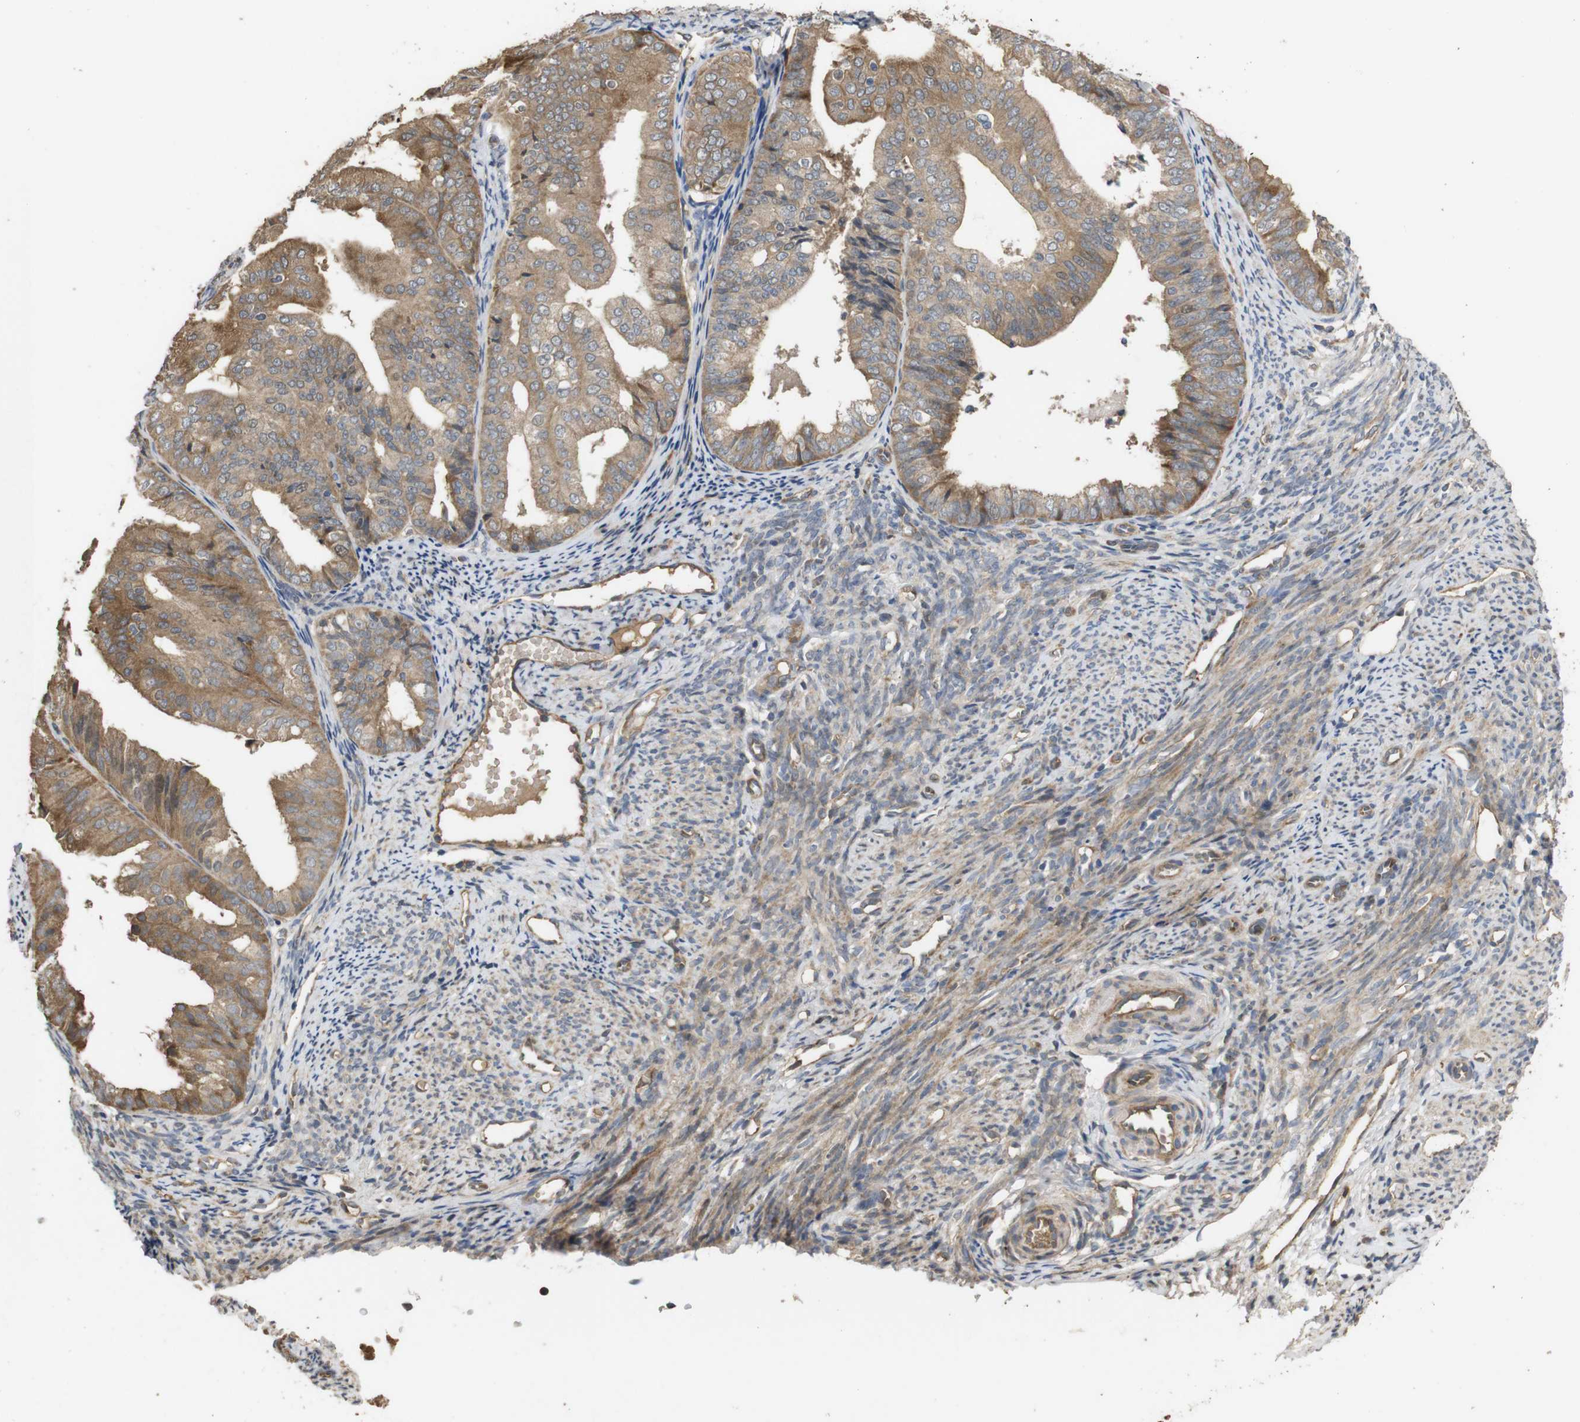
{"staining": {"intensity": "moderate", "quantity": ">75%", "location": "cytoplasmic/membranous,nuclear"}, "tissue": "endometrial cancer", "cell_type": "Tumor cells", "image_type": "cancer", "snomed": [{"axis": "morphology", "description": "Adenocarcinoma, NOS"}, {"axis": "topography", "description": "Endometrium"}], "caption": "Tumor cells demonstrate moderate cytoplasmic/membranous and nuclear expression in about >75% of cells in adenocarcinoma (endometrial).", "gene": "PCDHB10", "patient": {"sex": "female", "age": 63}}